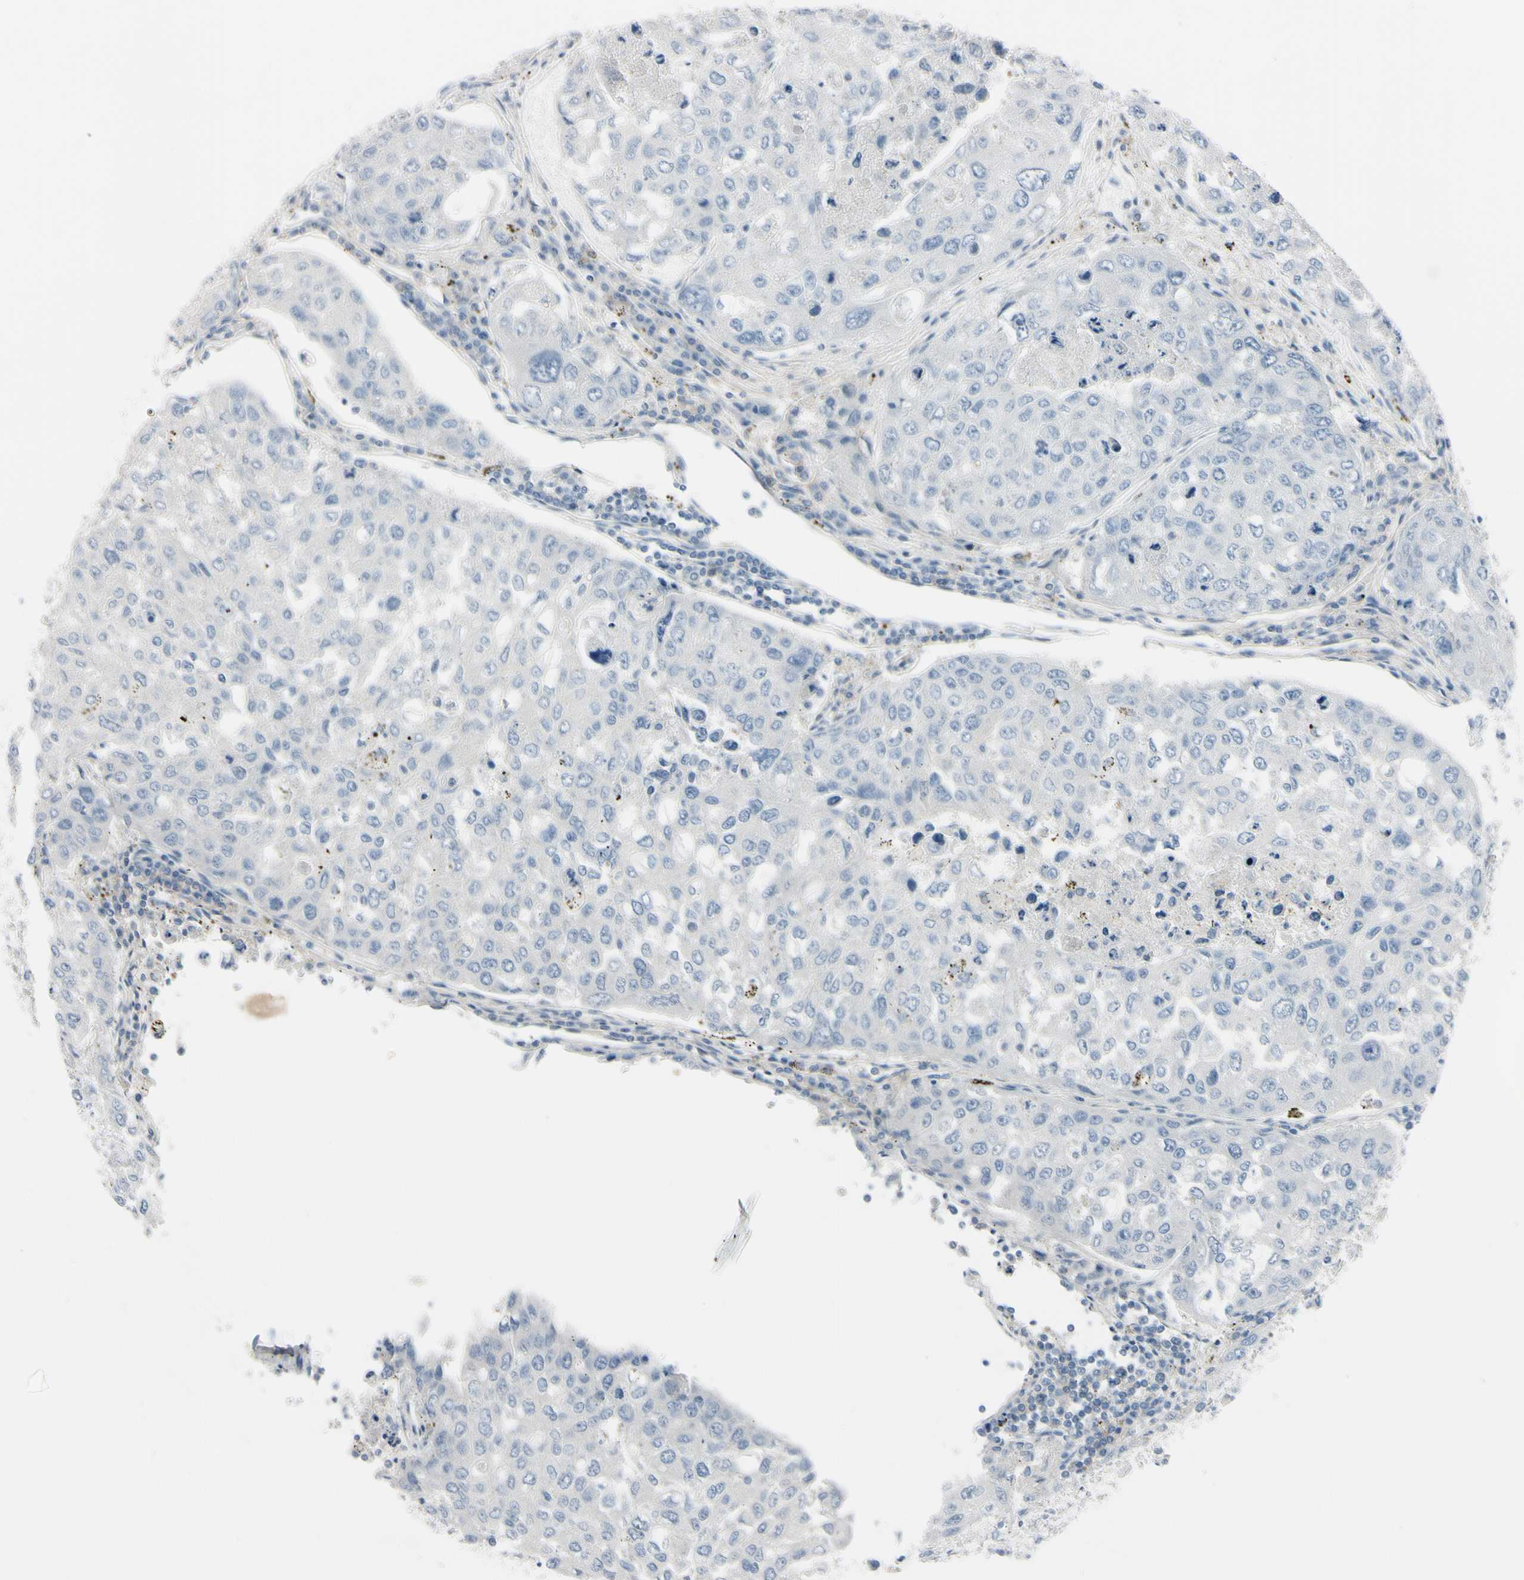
{"staining": {"intensity": "negative", "quantity": "none", "location": "none"}, "tissue": "urothelial cancer", "cell_type": "Tumor cells", "image_type": "cancer", "snomed": [{"axis": "morphology", "description": "Urothelial carcinoma, High grade"}, {"axis": "topography", "description": "Lymph node"}, {"axis": "topography", "description": "Urinary bladder"}], "caption": "IHC of high-grade urothelial carcinoma reveals no expression in tumor cells.", "gene": "ASB9", "patient": {"sex": "male", "age": 51}}